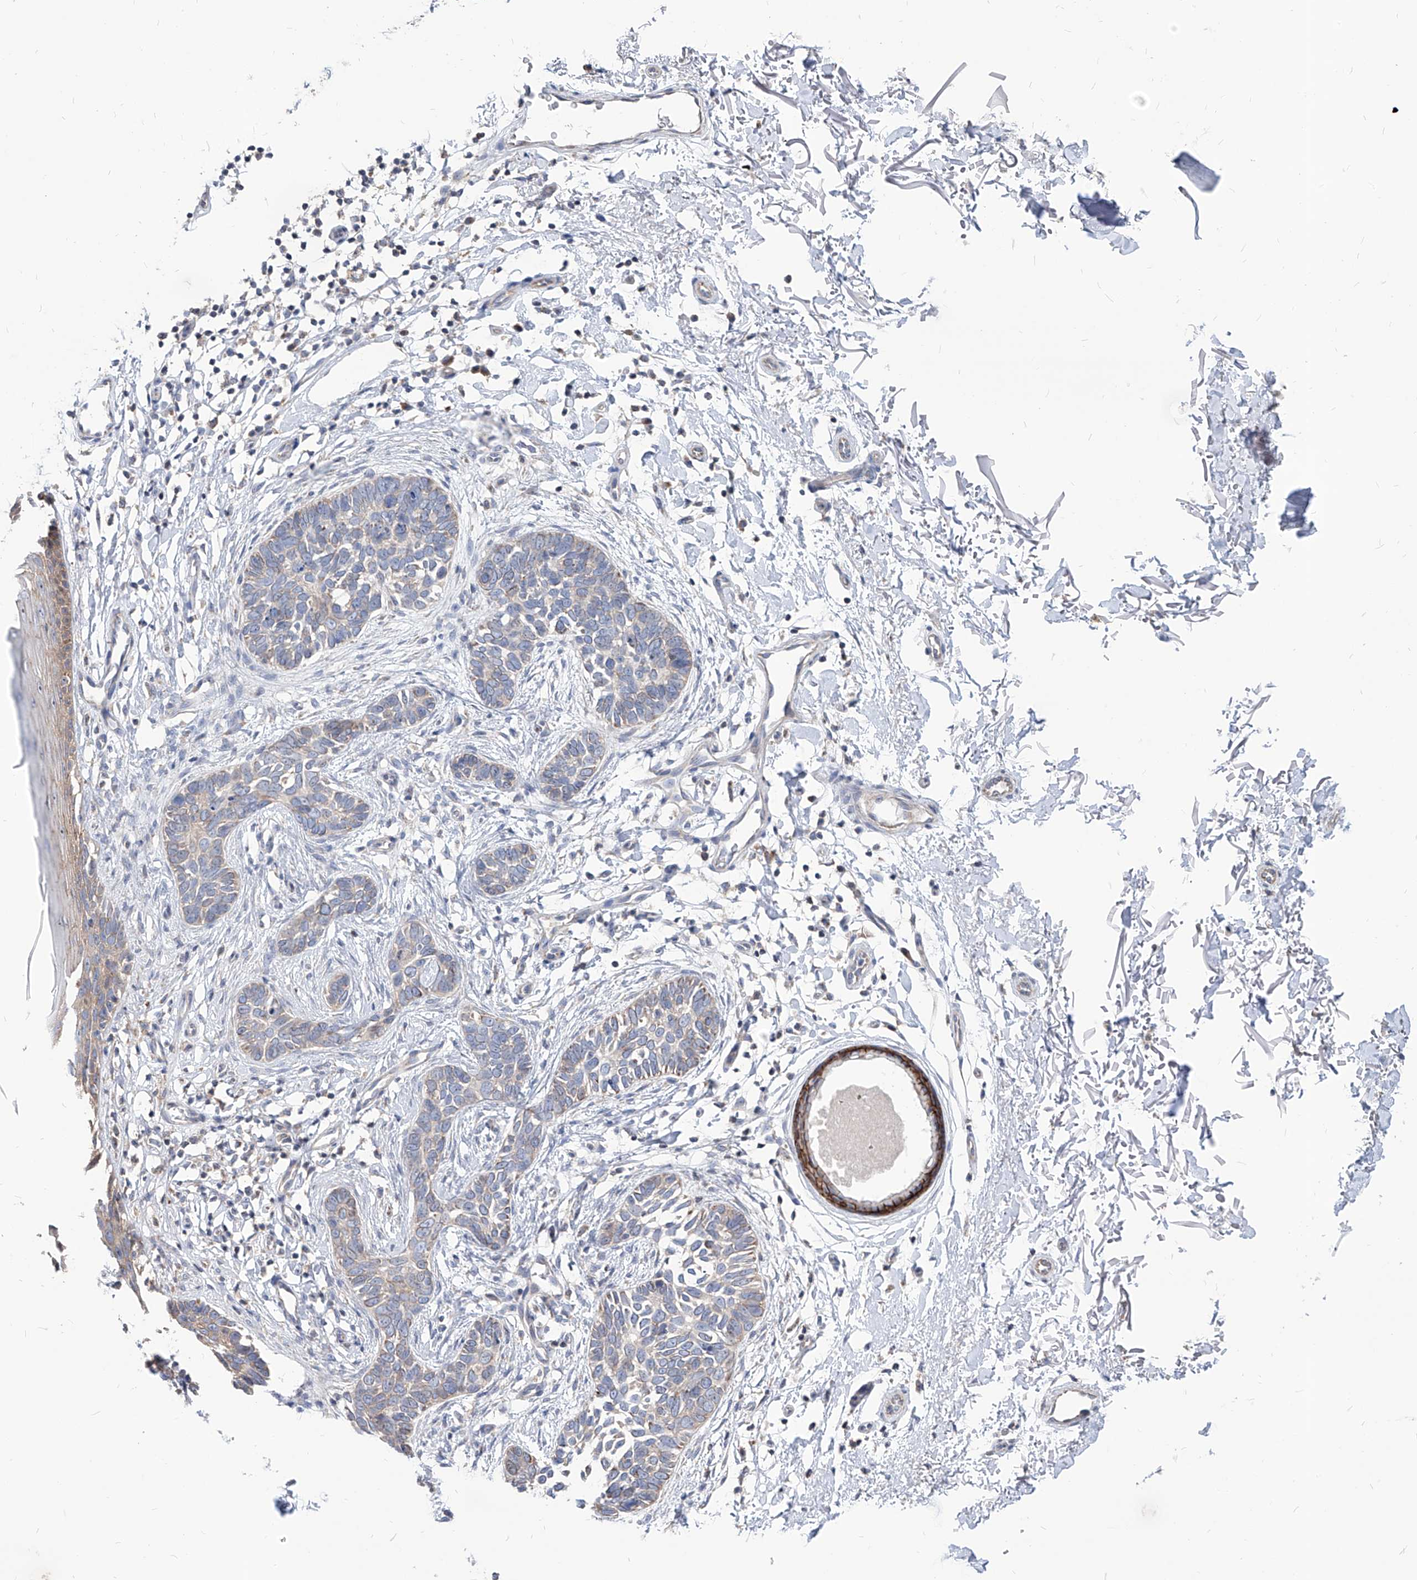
{"staining": {"intensity": "negative", "quantity": "none", "location": "none"}, "tissue": "skin cancer", "cell_type": "Tumor cells", "image_type": "cancer", "snomed": [{"axis": "morphology", "description": "Normal tissue, NOS"}, {"axis": "morphology", "description": "Basal cell carcinoma"}, {"axis": "topography", "description": "Skin"}], "caption": "Photomicrograph shows no protein staining in tumor cells of skin cancer (basal cell carcinoma) tissue.", "gene": "AGPS", "patient": {"sex": "male", "age": 77}}